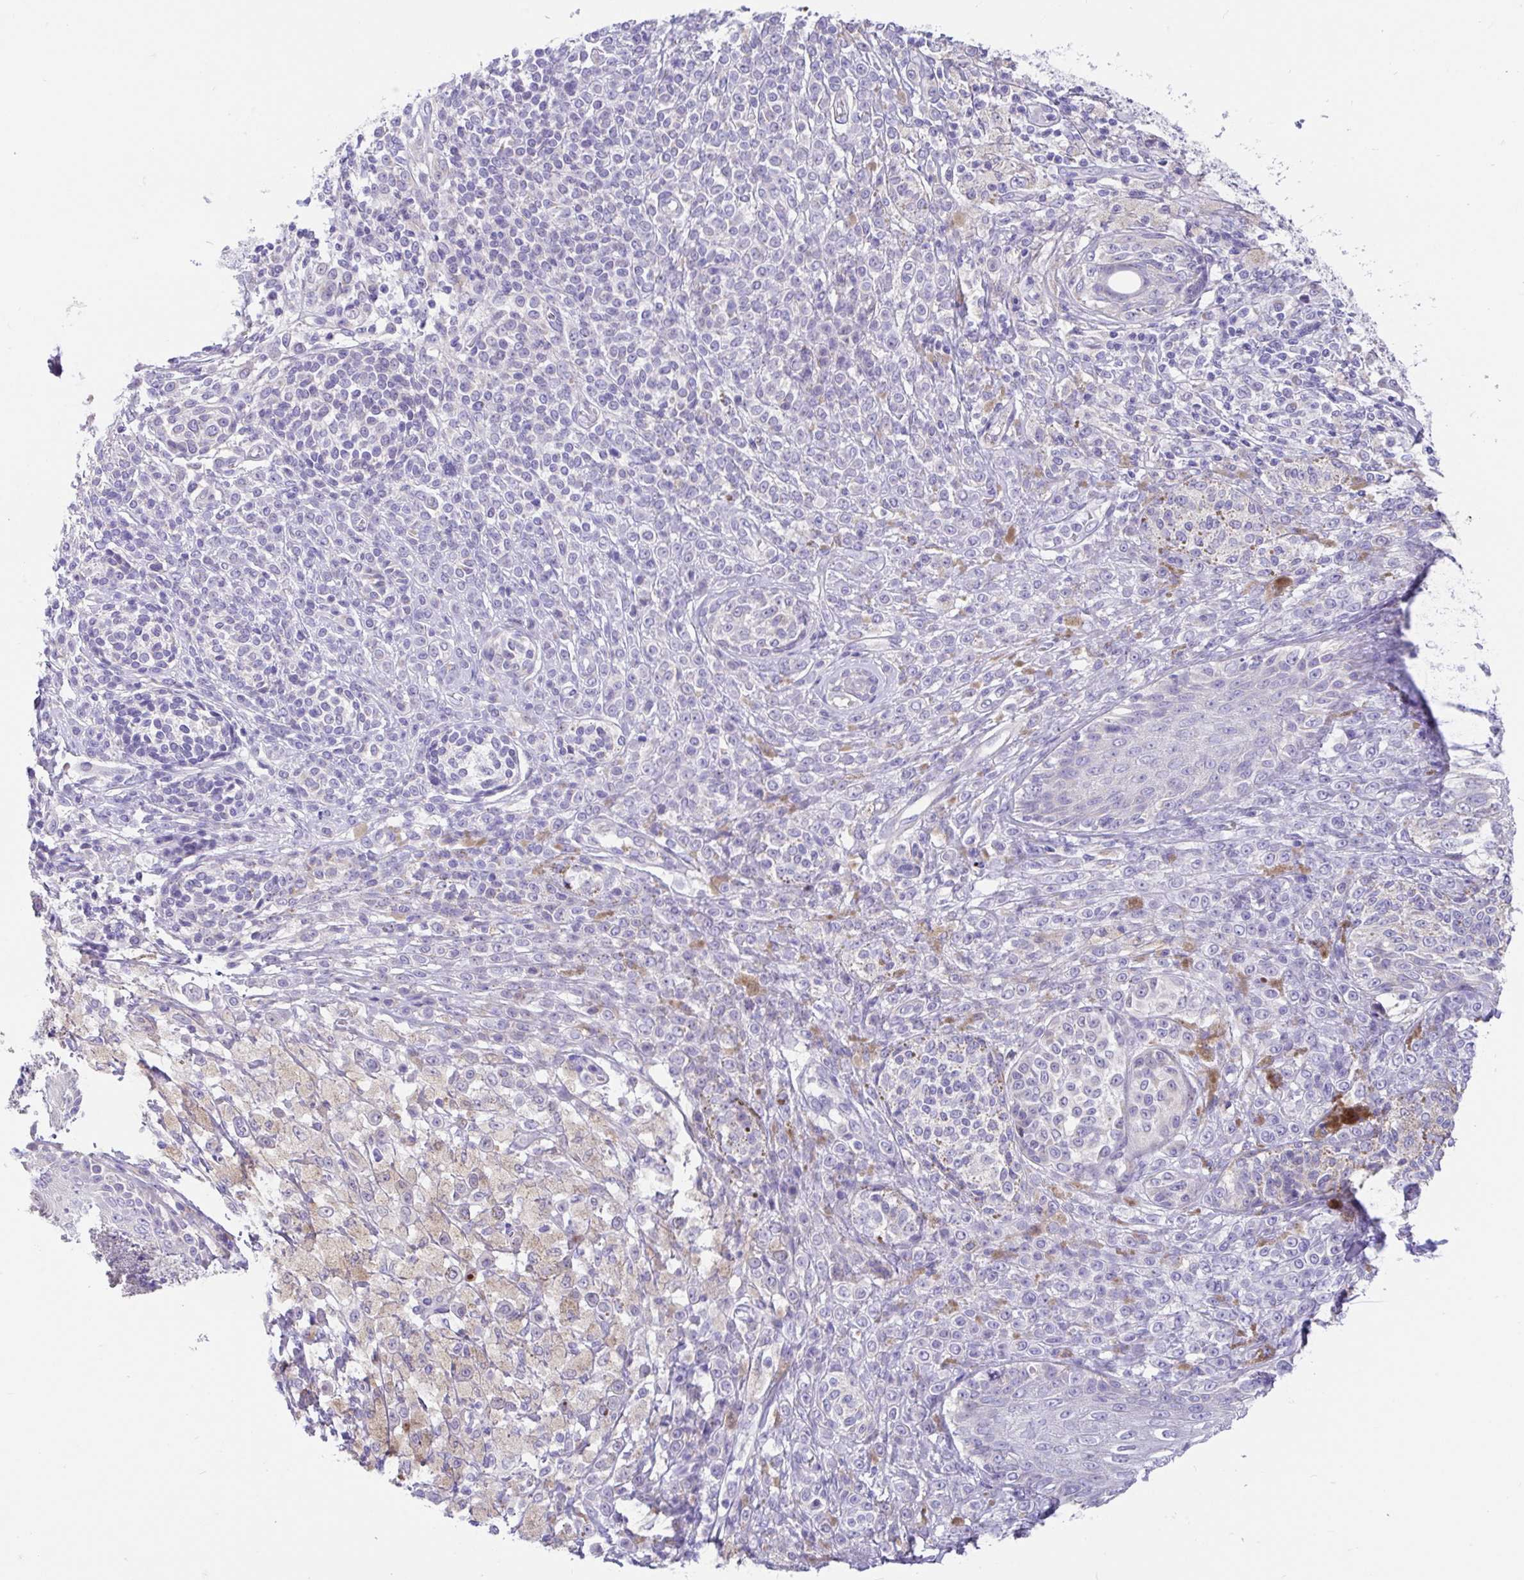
{"staining": {"intensity": "negative", "quantity": "none", "location": "none"}, "tissue": "melanoma", "cell_type": "Tumor cells", "image_type": "cancer", "snomed": [{"axis": "morphology", "description": "Malignant melanoma, NOS"}, {"axis": "topography", "description": "Skin"}], "caption": "Tumor cells are negative for brown protein staining in malignant melanoma.", "gene": "CCSAP", "patient": {"sex": "male", "age": 42}}